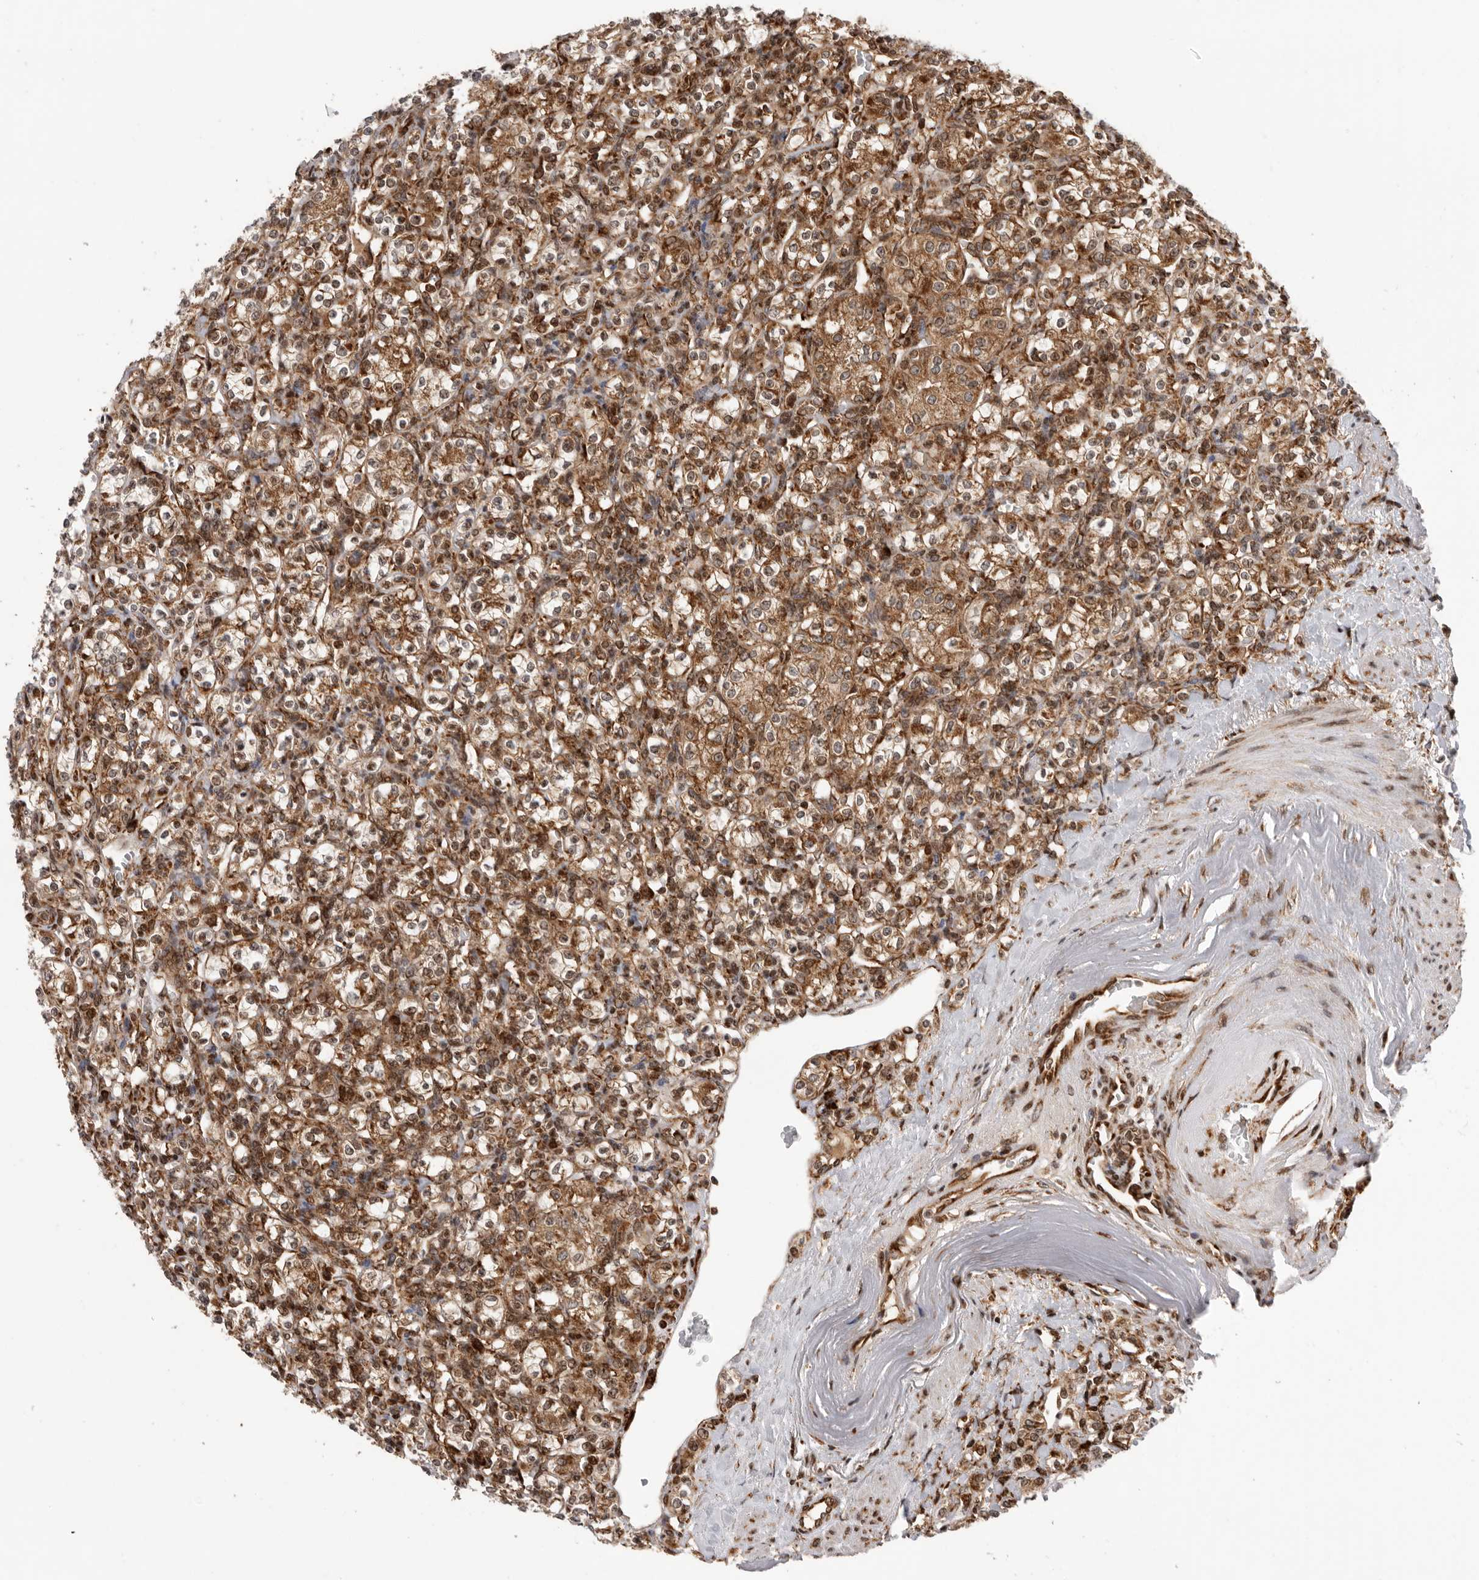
{"staining": {"intensity": "moderate", "quantity": ">75%", "location": "cytoplasmic/membranous"}, "tissue": "renal cancer", "cell_type": "Tumor cells", "image_type": "cancer", "snomed": [{"axis": "morphology", "description": "Adenocarcinoma, NOS"}, {"axis": "topography", "description": "Kidney"}], "caption": "The micrograph exhibits immunohistochemical staining of renal cancer (adenocarcinoma). There is moderate cytoplasmic/membranous staining is seen in about >75% of tumor cells. The protein of interest is shown in brown color, while the nuclei are stained blue.", "gene": "FZD3", "patient": {"sex": "male", "age": 77}}